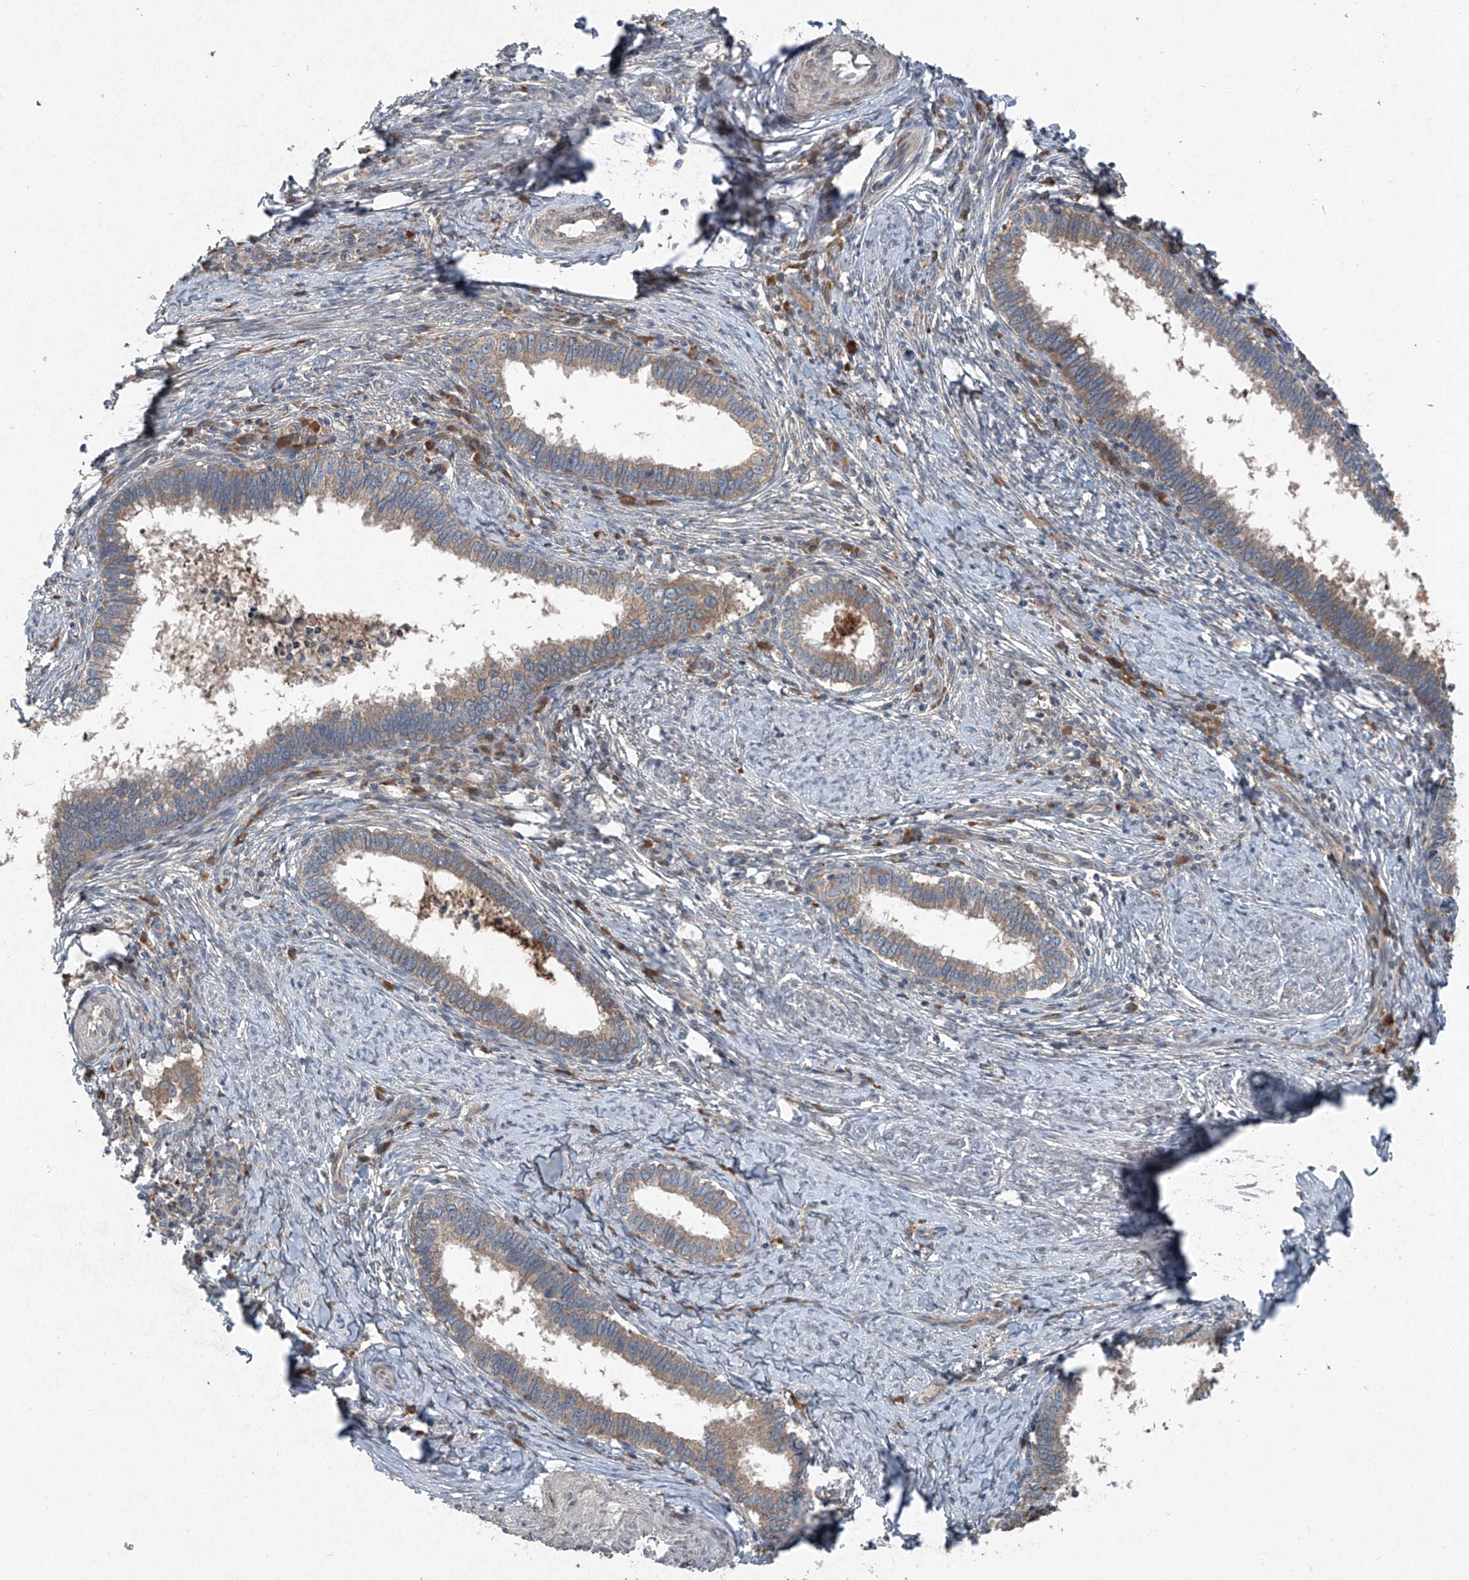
{"staining": {"intensity": "moderate", "quantity": ">75%", "location": "cytoplasmic/membranous"}, "tissue": "cervical cancer", "cell_type": "Tumor cells", "image_type": "cancer", "snomed": [{"axis": "morphology", "description": "Adenocarcinoma, NOS"}, {"axis": "topography", "description": "Cervix"}], "caption": "Protein staining displays moderate cytoplasmic/membranous positivity in approximately >75% of tumor cells in cervical cancer (adenocarcinoma). Ihc stains the protein of interest in brown and the nuclei are stained blue.", "gene": "FOXRED2", "patient": {"sex": "female", "age": 36}}